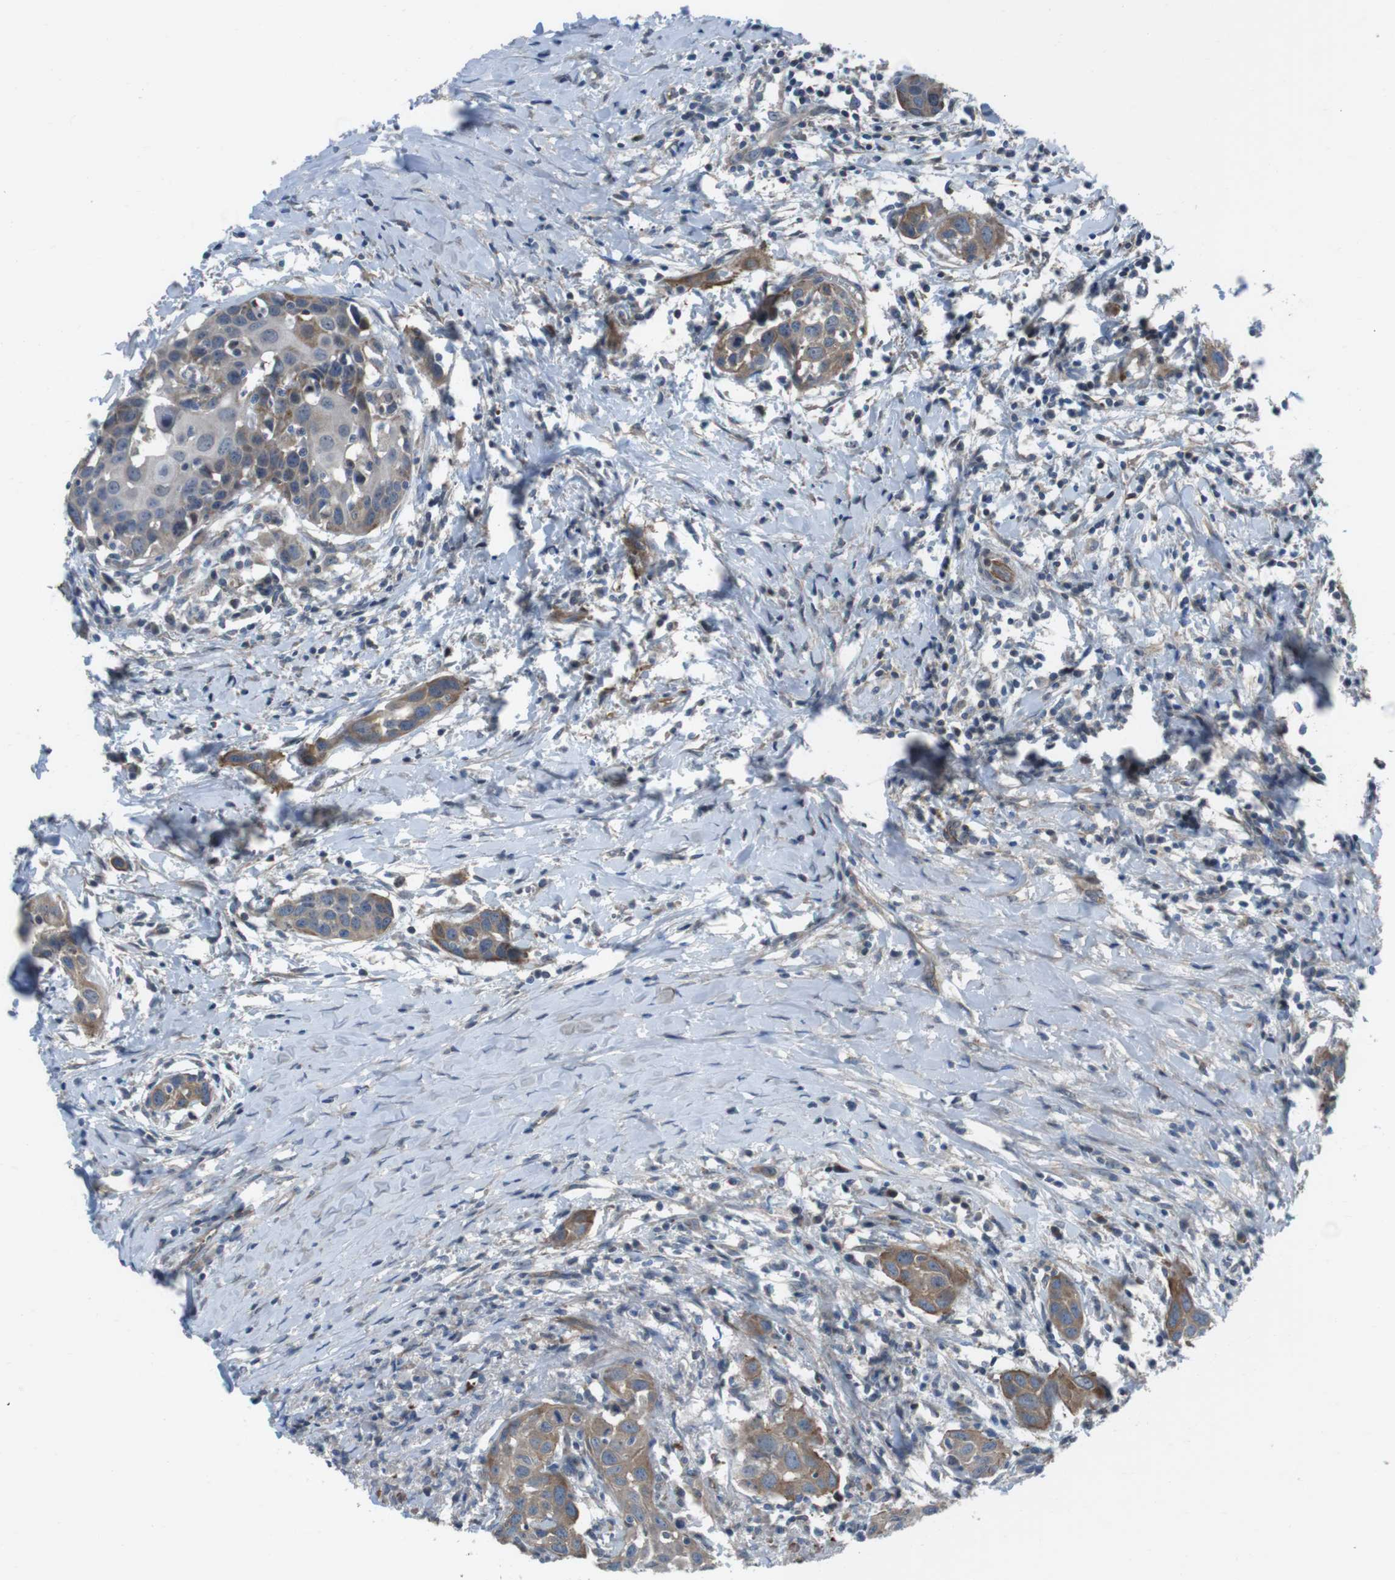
{"staining": {"intensity": "moderate", "quantity": ">75%", "location": "cytoplasmic/membranous"}, "tissue": "head and neck cancer", "cell_type": "Tumor cells", "image_type": "cancer", "snomed": [{"axis": "morphology", "description": "Squamous cell carcinoma, NOS"}, {"axis": "topography", "description": "Oral tissue"}, {"axis": "topography", "description": "Head-Neck"}], "caption": "Protein analysis of head and neck squamous cell carcinoma tissue demonstrates moderate cytoplasmic/membranous positivity in approximately >75% of tumor cells.", "gene": "FAM174B", "patient": {"sex": "female", "age": 50}}